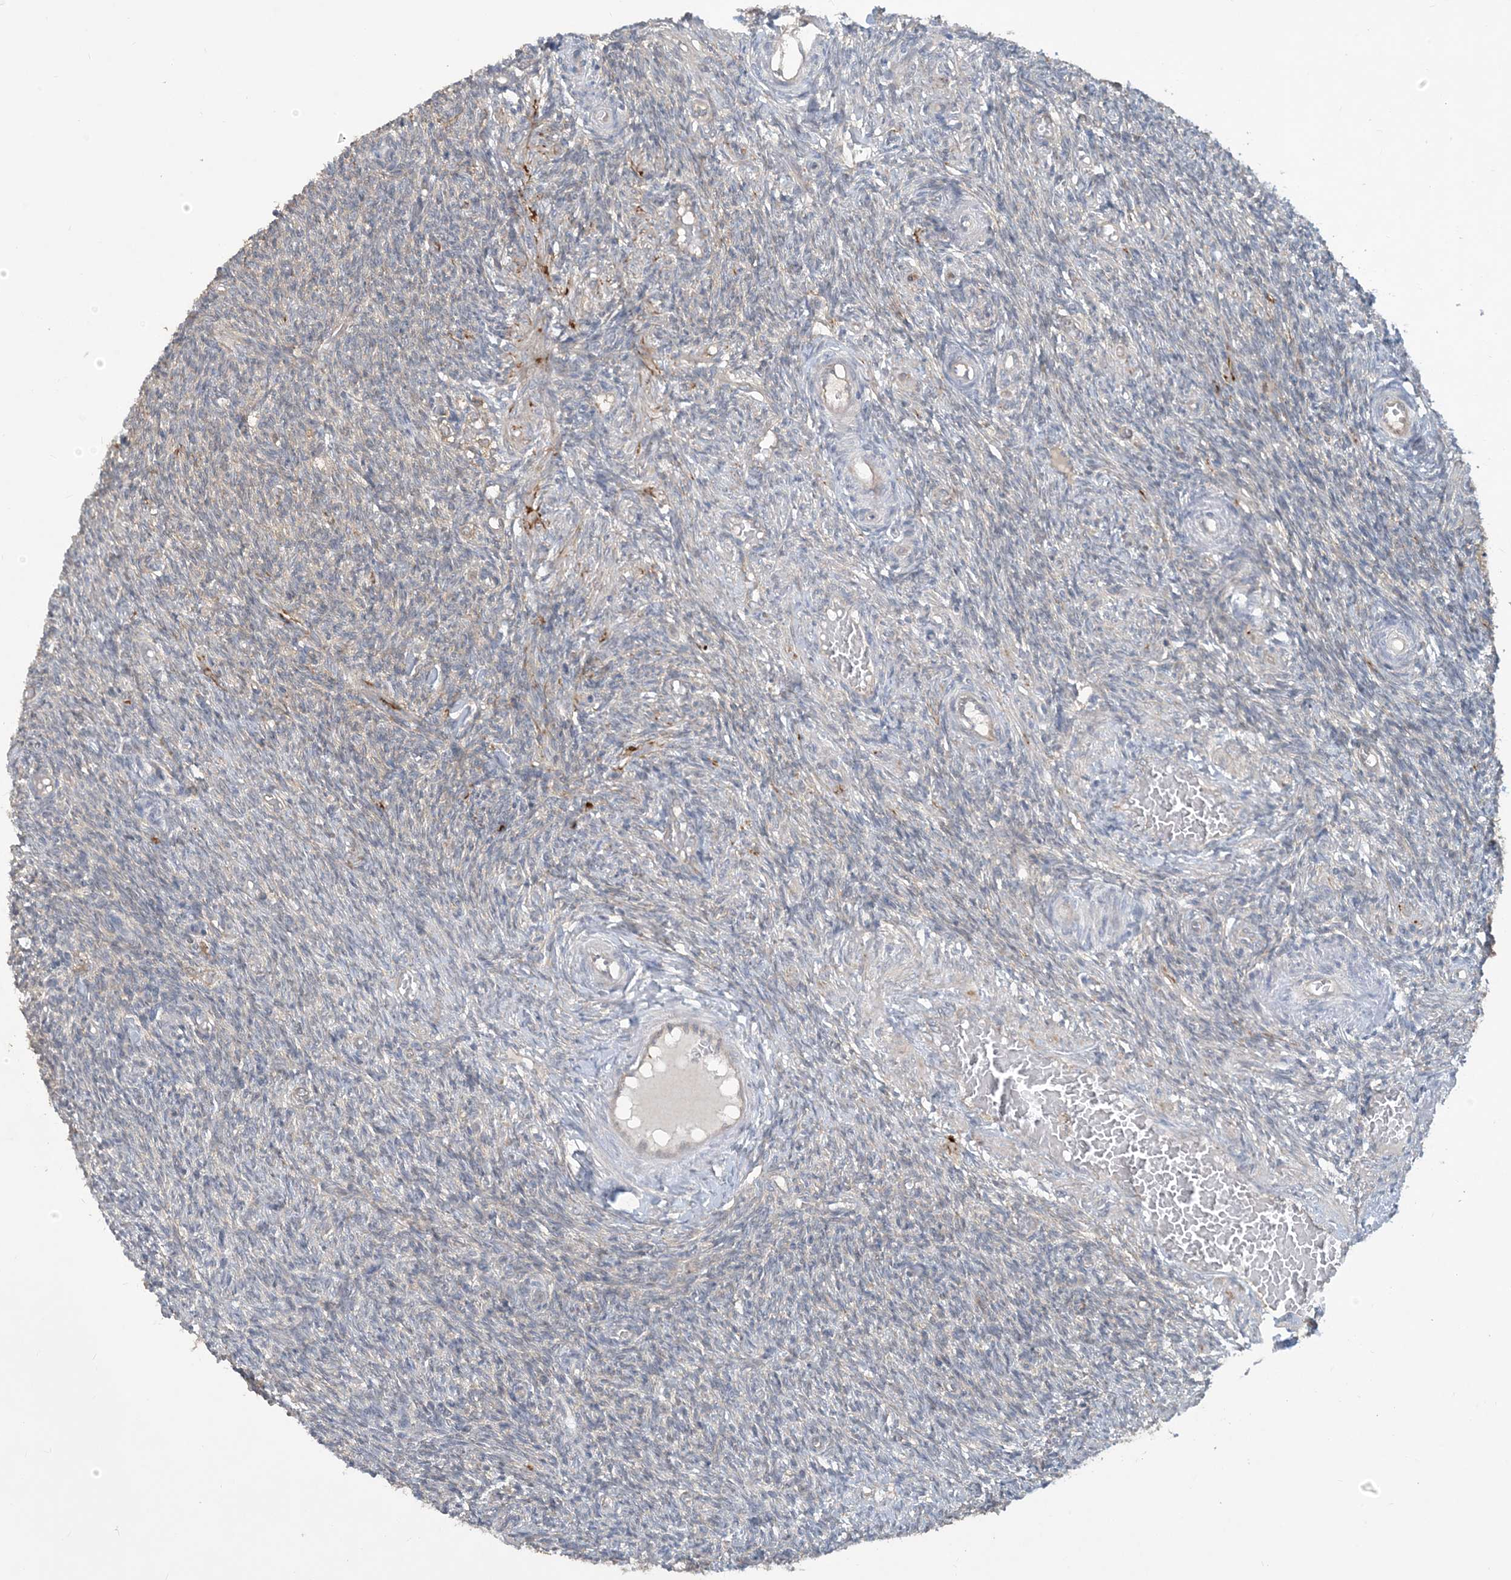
{"staining": {"intensity": "negative", "quantity": "none", "location": "none"}, "tissue": "ovary", "cell_type": "Ovarian stroma cells", "image_type": "normal", "snomed": [{"axis": "morphology", "description": "Normal tissue, NOS"}, {"axis": "topography", "description": "Ovary"}], "caption": "IHC image of unremarkable ovary: ovary stained with DAB exhibits no significant protein positivity in ovarian stroma cells. Nuclei are stained in blue.", "gene": "CDS1", "patient": {"sex": "female", "age": 27}}